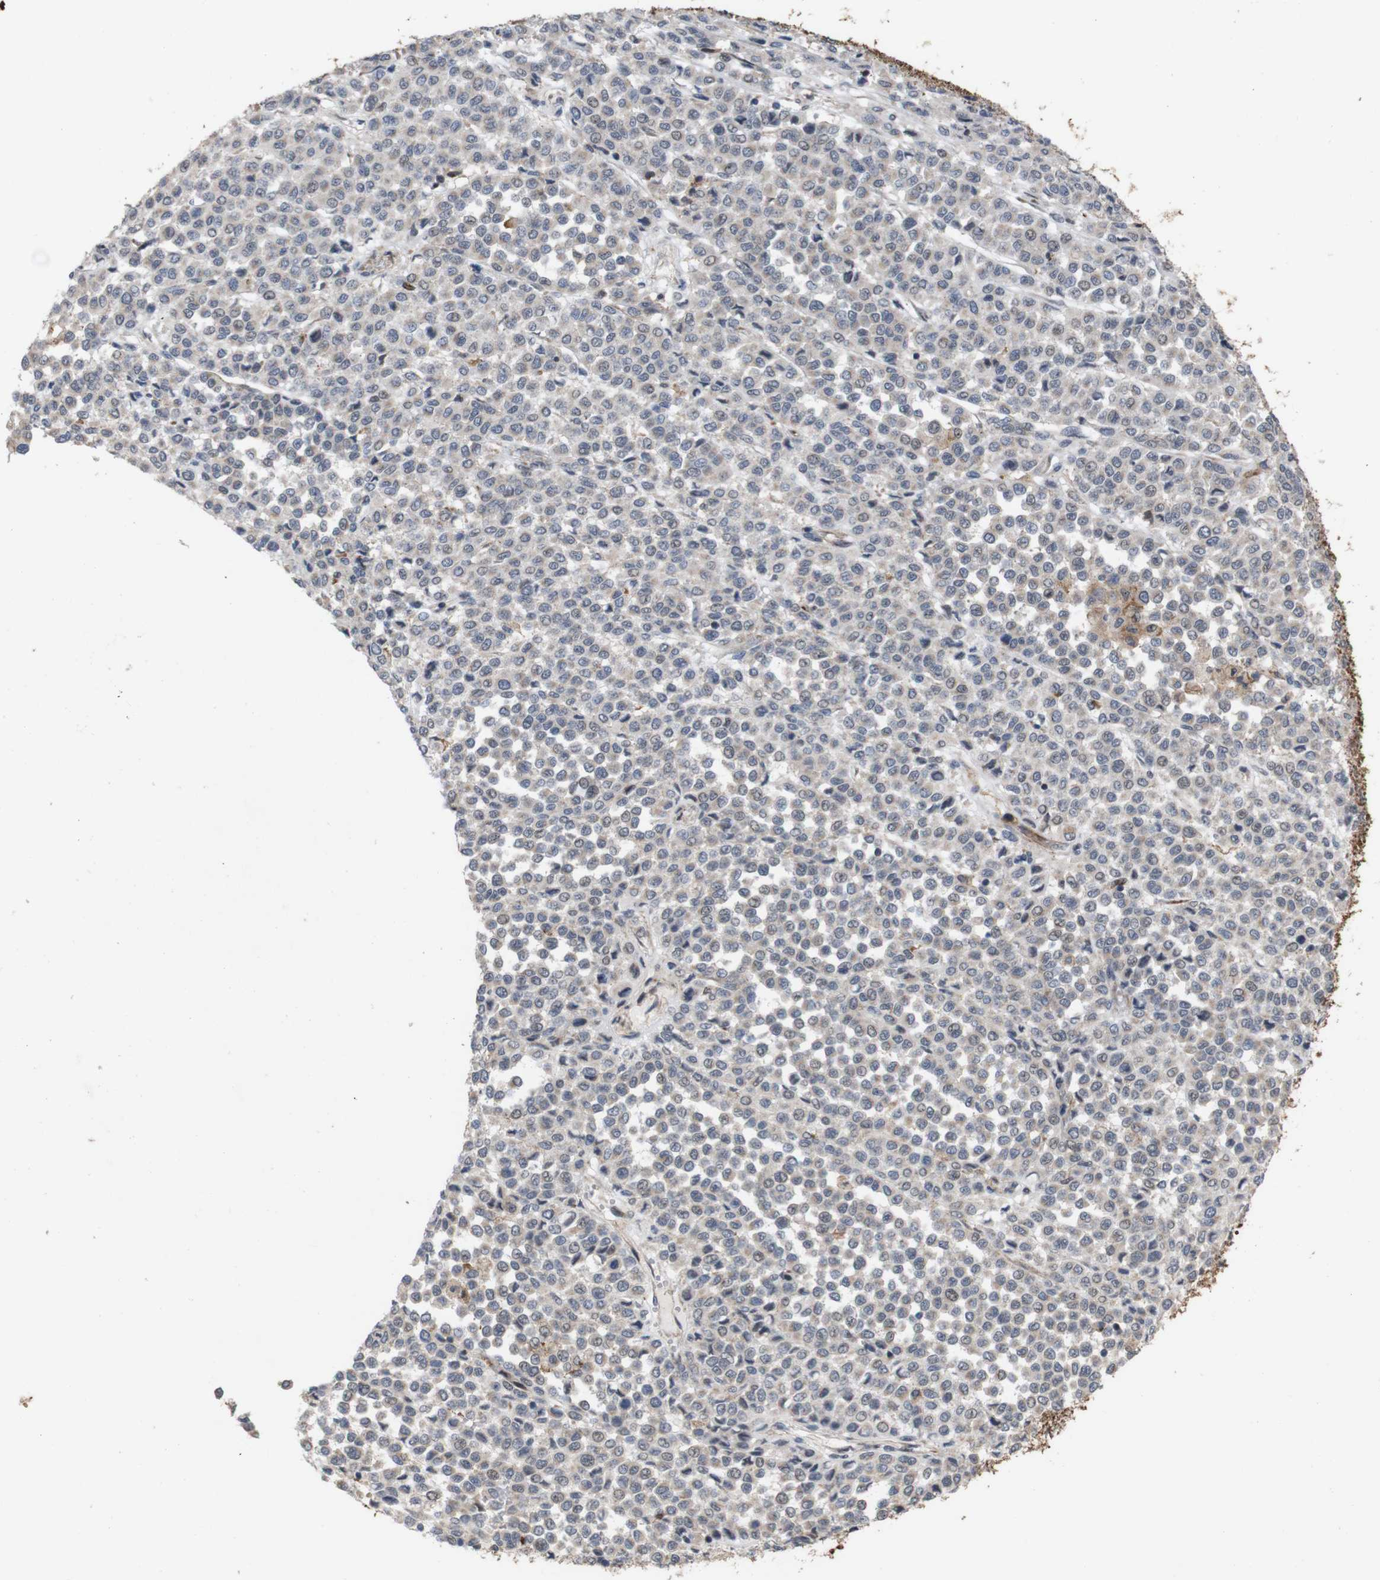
{"staining": {"intensity": "weak", "quantity": ">75%", "location": "cytoplasmic/membranous,nuclear"}, "tissue": "melanoma", "cell_type": "Tumor cells", "image_type": "cancer", "snomed": [{"axis": "morphology", "description": "Malignant melanoma, Metastatic site"}, {"axis": "topography", "description": "Pancreas"}], "caption": "Malignant melanoma (metastatic site) tissue exhibits weak cytoplasmic/membranous and nuclear expression in approximately >75% of tumor cells", "gene": "ATP7B", "patient": {"sex": "female", "age": 30}}